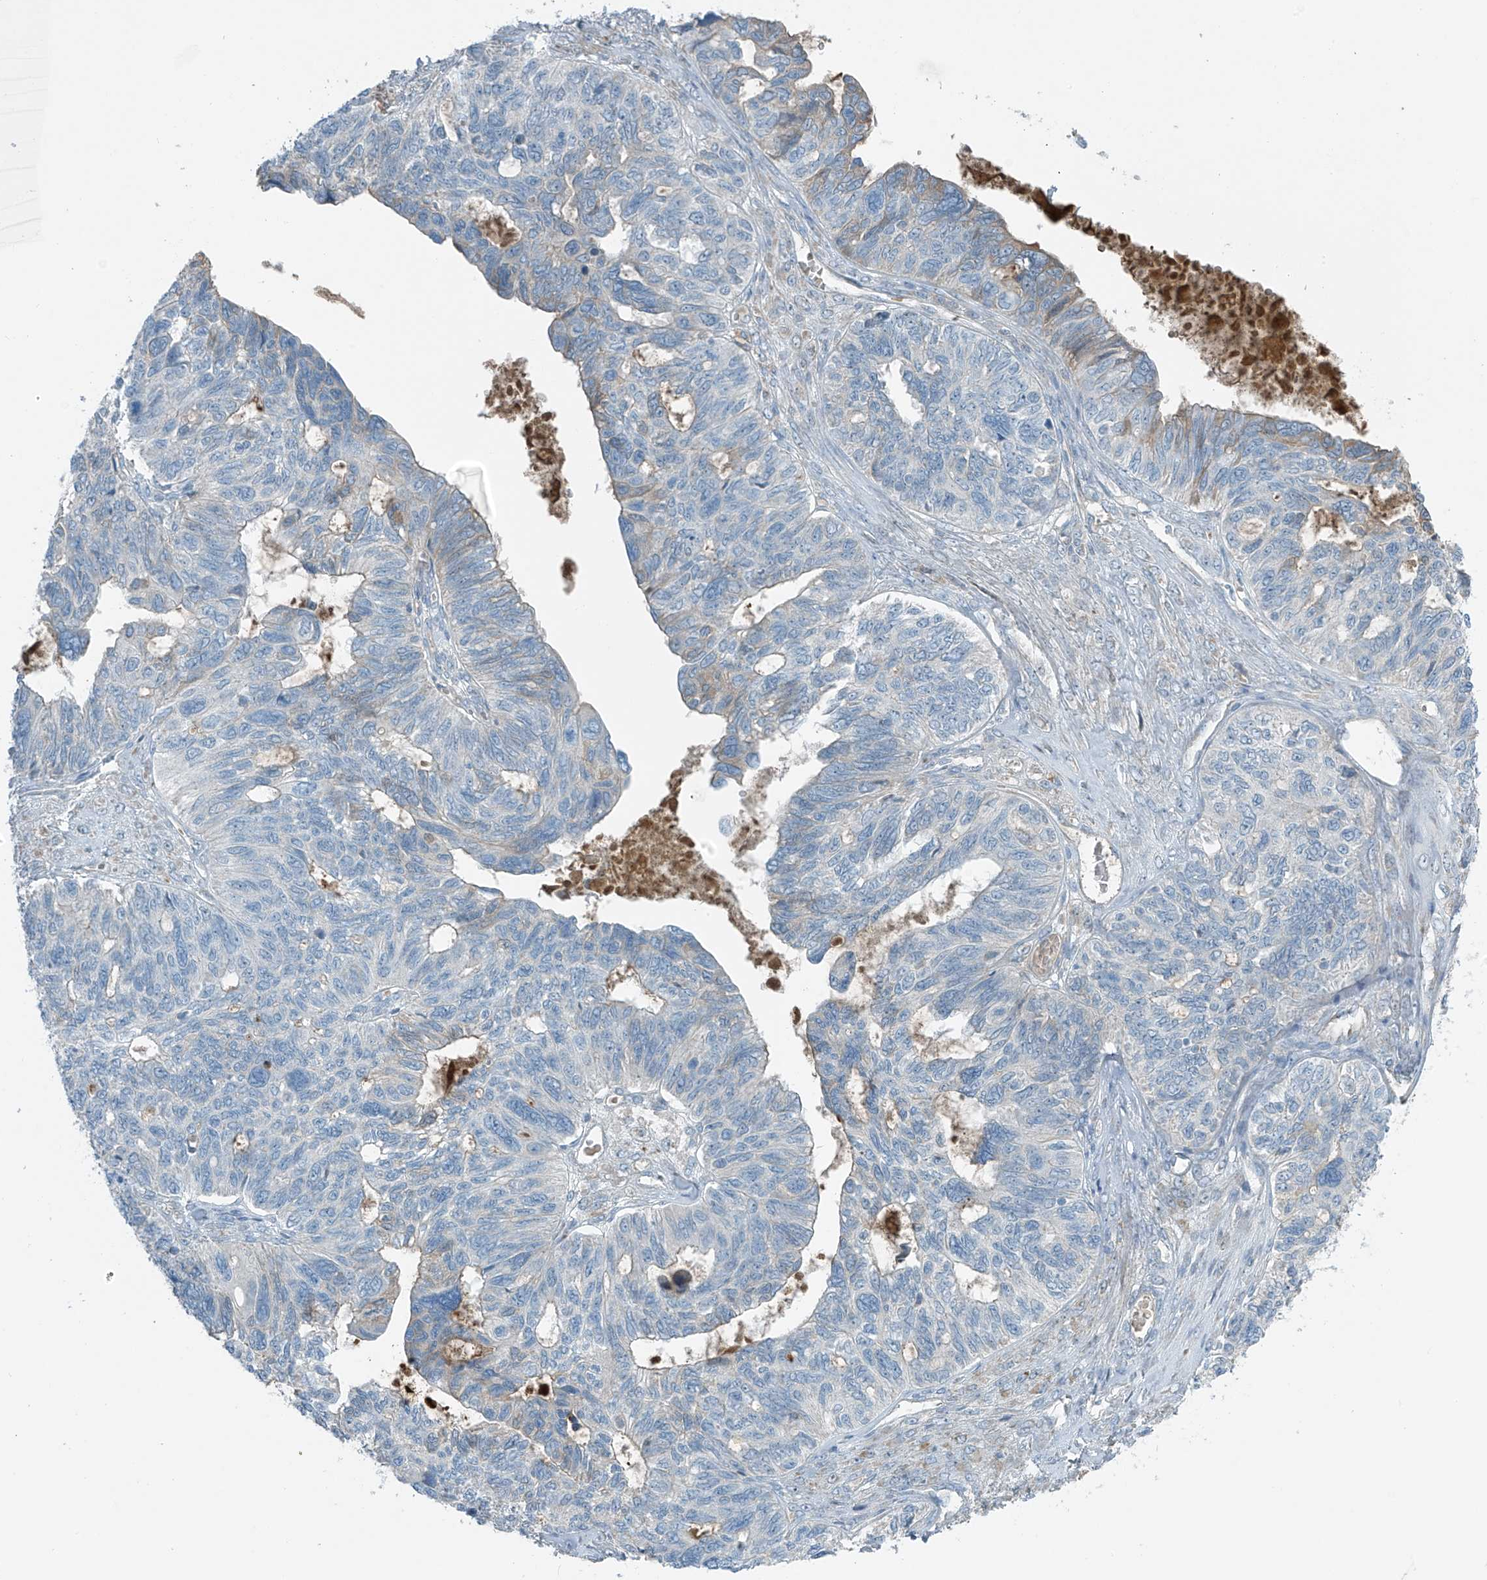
{"staining": {"intensity": "negative", "quantity": "none", "location": "none"}, "tissue": "ovarian cancer", "cell_type": "Tumor cells", "image_type": "cancer", "snomed": [{"axis": "morphology", "description": "Cystadenocarcinoma, serous, NOS"}, {"axis": "topography", "description": "Ovary"}], "caption": "A micrograph of serous cystadenocarcinoma (ovarian) stained for a protein demonstrates no brown staining in tumor cells.", "gene": "FAM131C", "patient": {"sex": "female", "age": 79}}